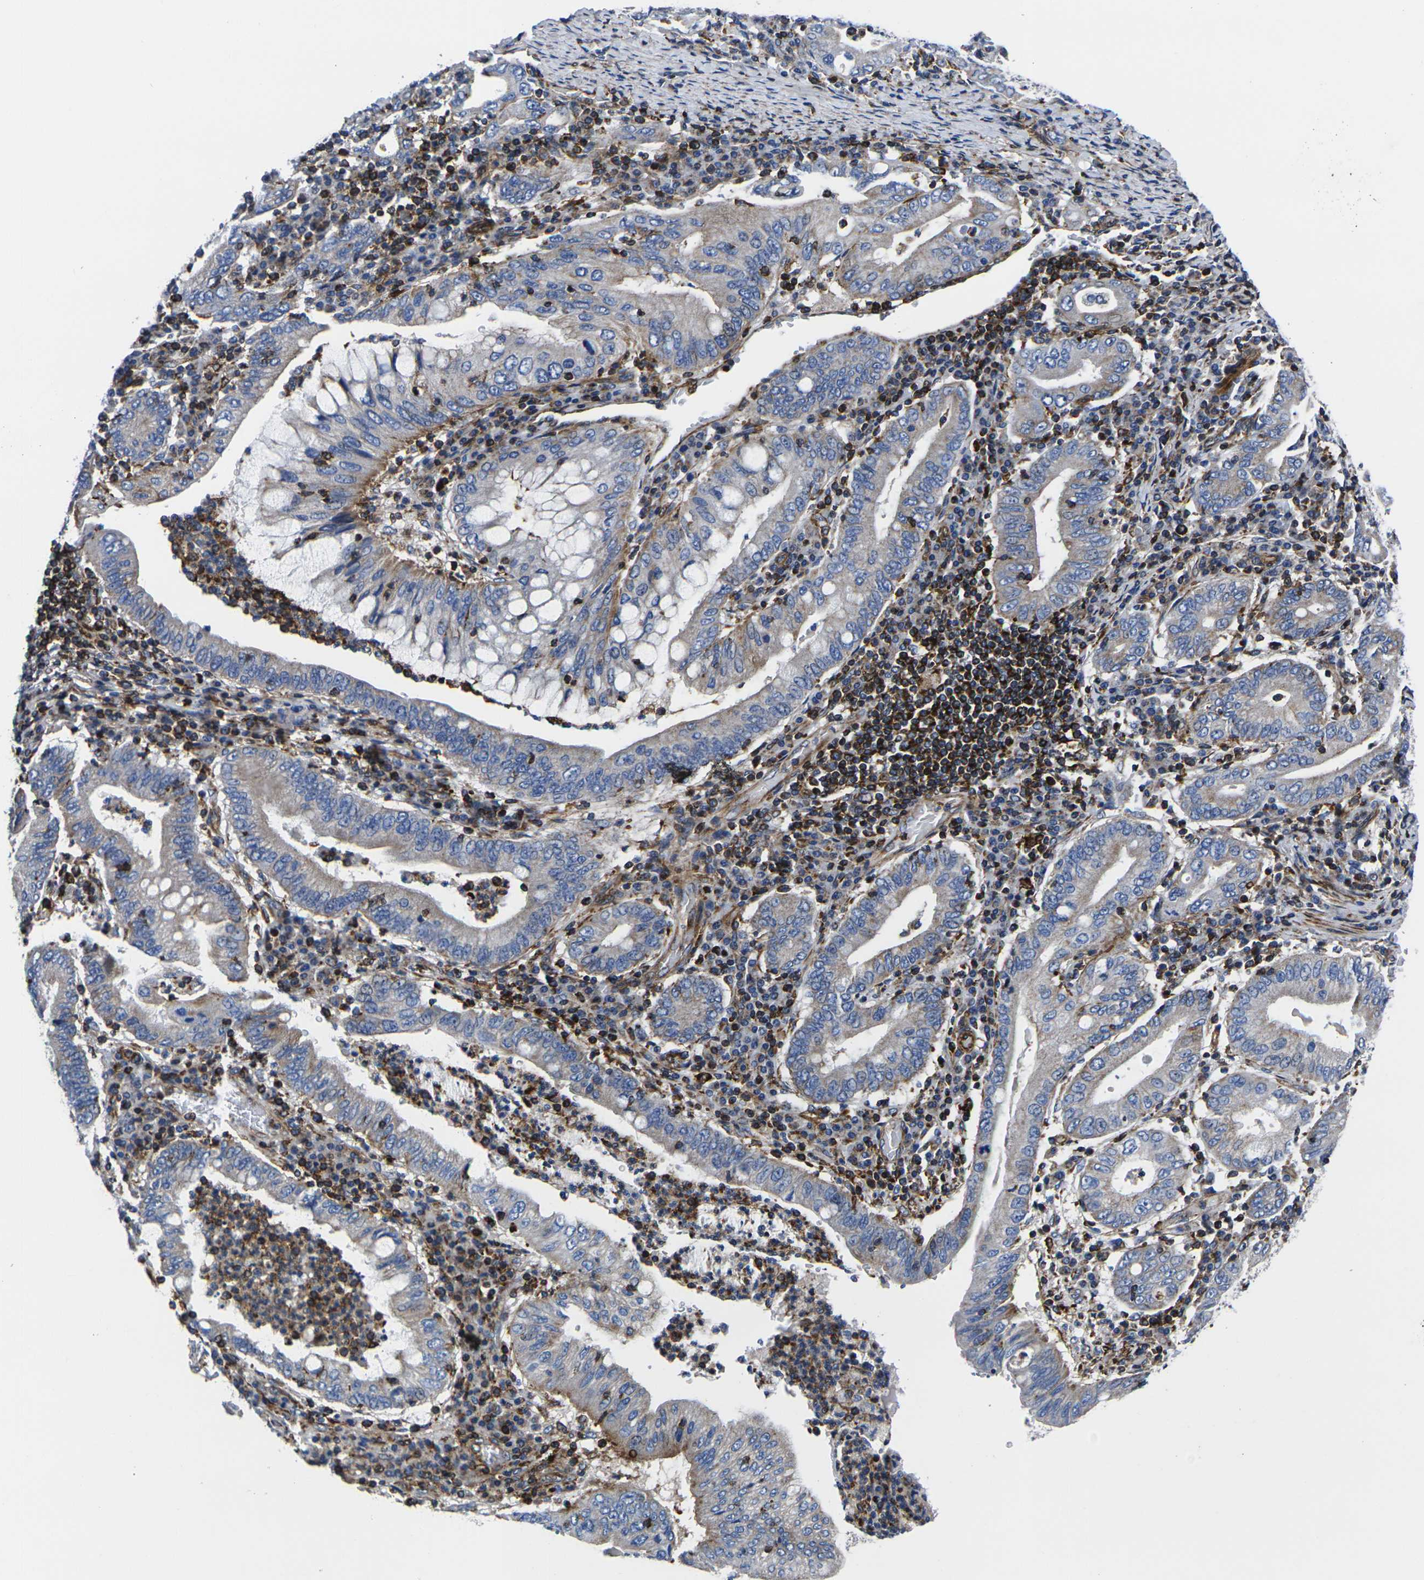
{"staining": {"intensity": "weak", "quantity": "25%-75%", "location": "cytoplasmic/membranous"}, "tissue": "stomach cancer", "cell_type": "Tumor cells", "image_type": "cancer", "snomed": [{"axis": "morphology", "description": "Normal tissue, NOS"}, {"axis": "morphology", "description": "Adenocarcinoma, NOS"}, {"axis": "topography", "description": "Esophagus"}, {"axis": "topography", "description": "Stomach, upper"}, {"axis": "topography", "description": "Peripheral nerve tissue"}], "caption": "Human stomach cancer (adenocarcinoma) stained for a protein (brown) displays weak cytoplasmic/membranous positive positivity in about 25%-75% of tumor cells.", "gene": "GPR4", "patient": {"sex": "male", "age": 62}}